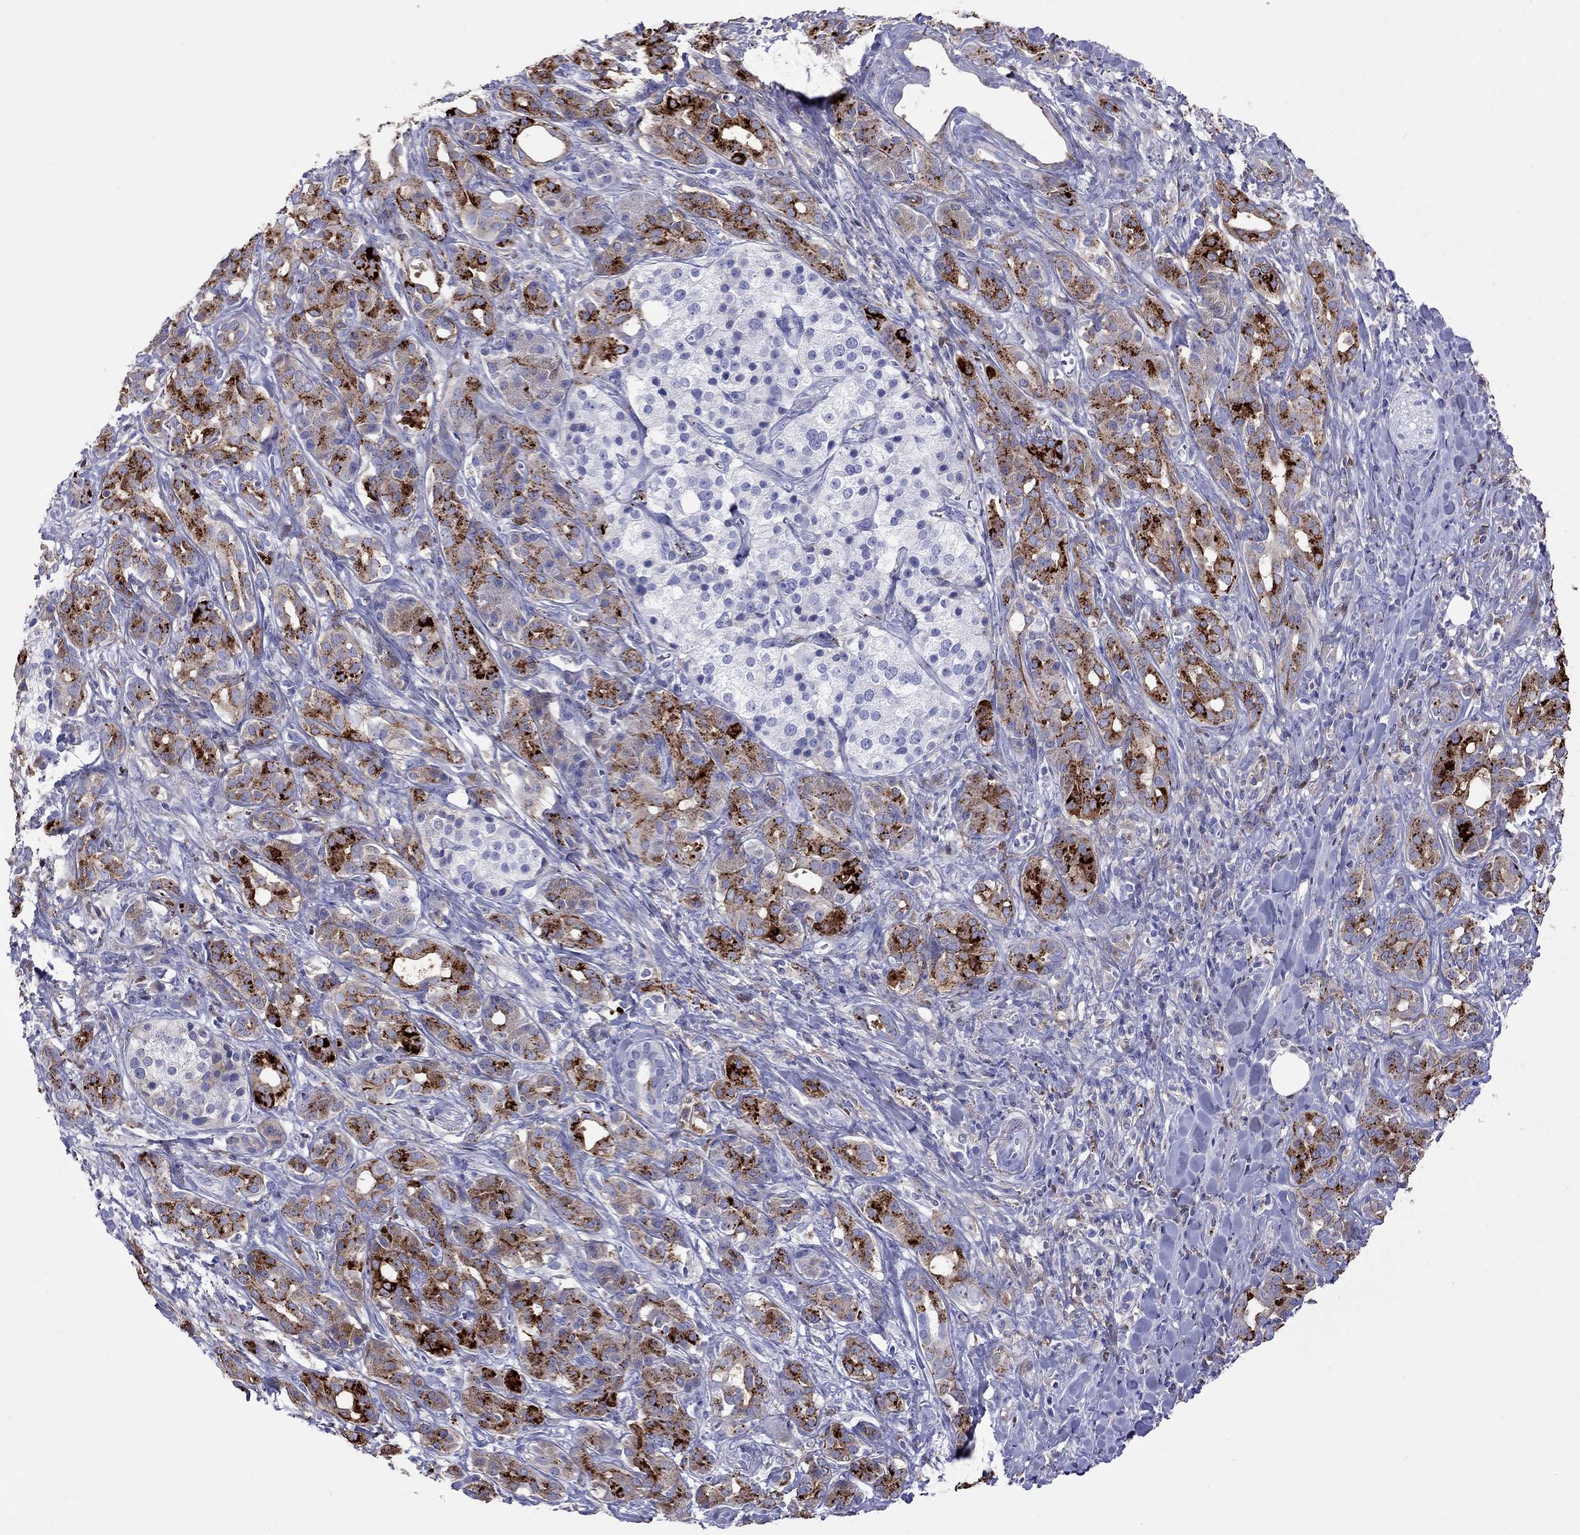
{"staining": {"intensity": "strong", "quantity": "25%-75%", "location": "cytoplasmic/membranous"}, "tissue": "pancreatic cancer", "cell_type": "Tumor cells", "image_type": "cancer", "snomed": [{"axis": "morphology", "description": "Adenocarcinoma, NOS"}, {"axis": "topography", "description": "Pancreas"}], "caption": "Immunohistochemistry (IHC) (DAB) staining of human pancreatic cancer (adenocarcinoma) demonstrates strong cytoplasmic/membranous protein expression in about 25%-75% of tumor cells.", "gene": "SERPINA3", "patient": {"sex": "male", "age": 61}}